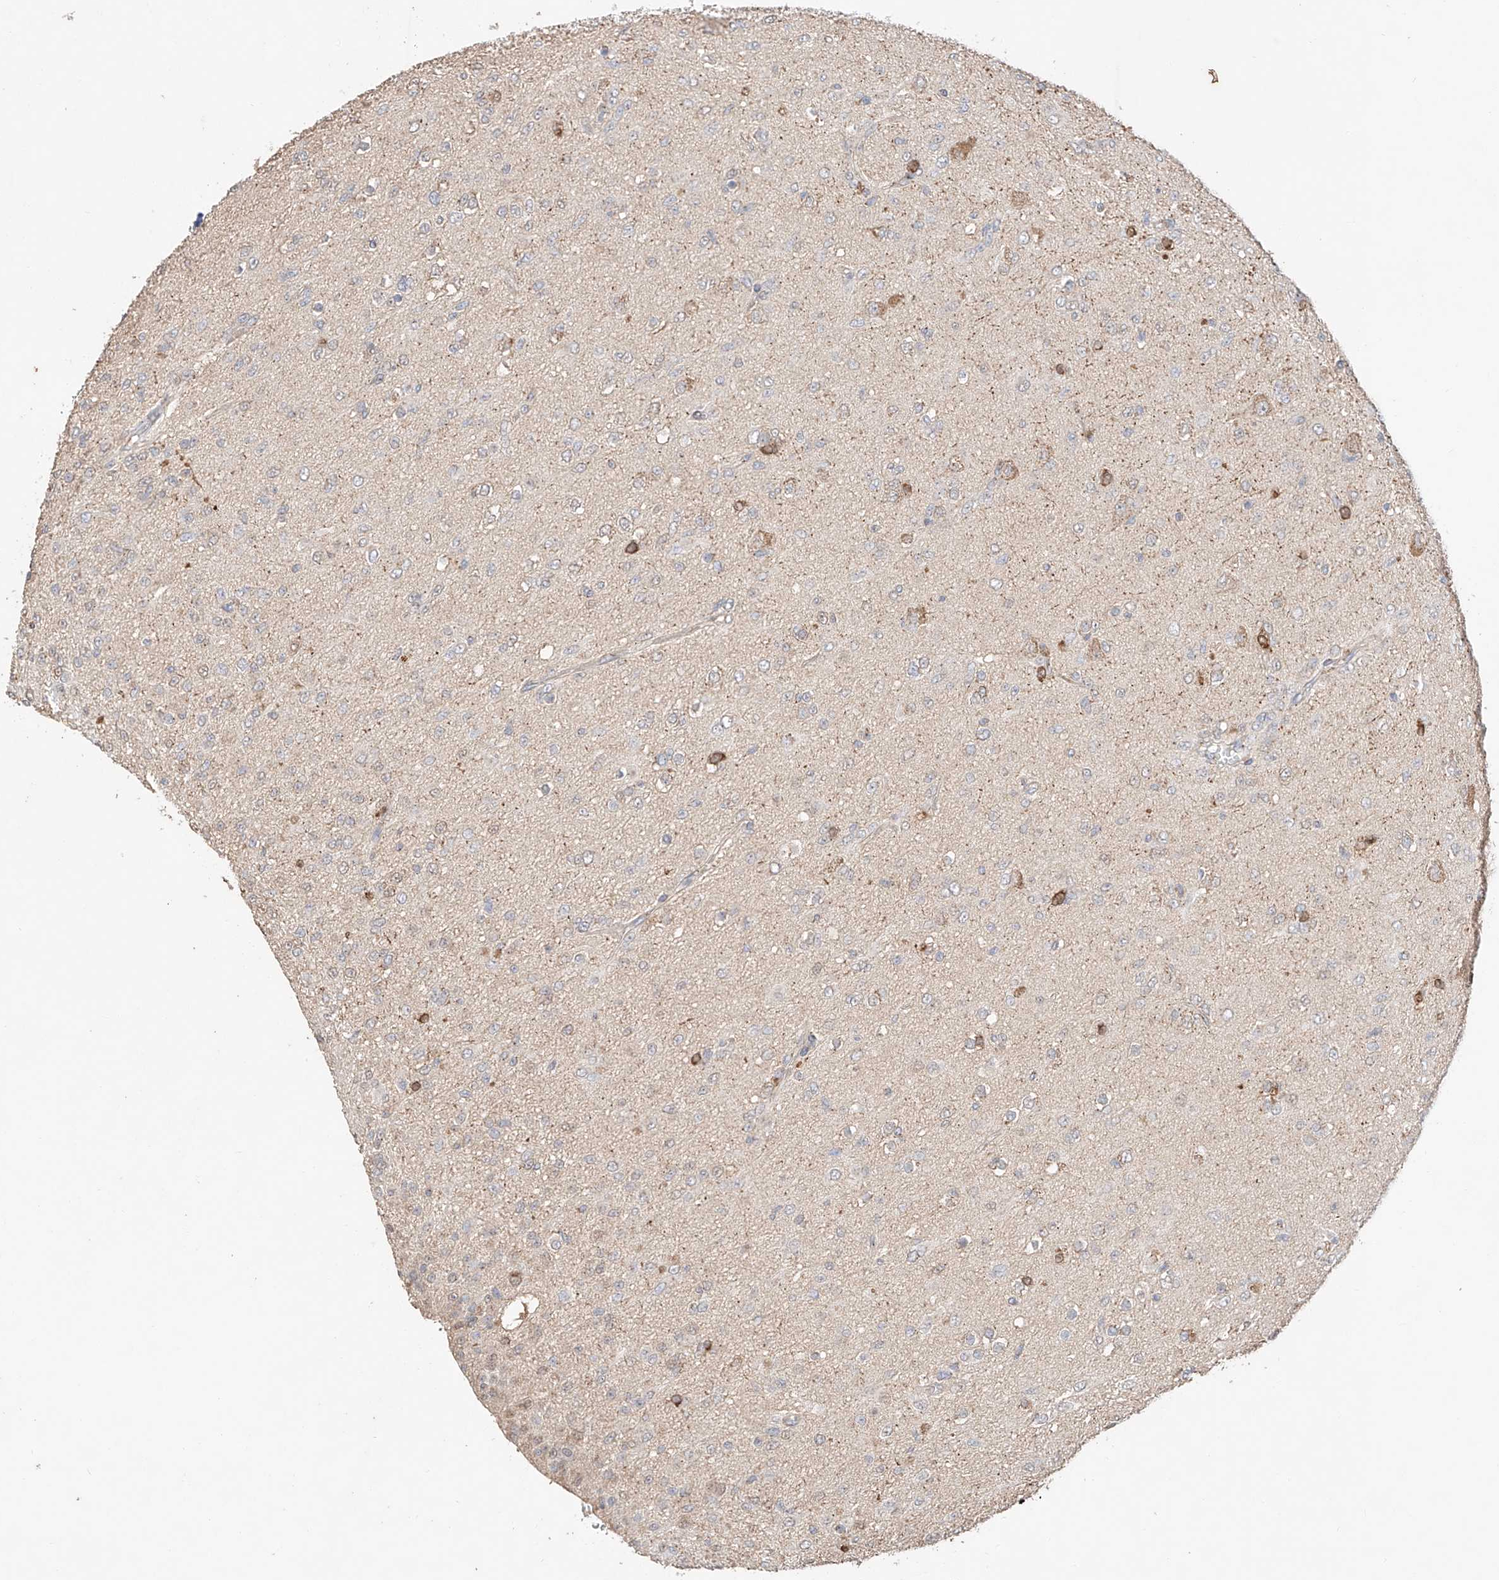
{"staining": {"intensity": "weak", "quantity": "<25%", "location": "cytoplasmic/membranous"}, "tissue": "glioma", "cell_type": "Tumor cells", "image_type": "cancer", "snomed": [{"axis": "morphology", "description": "Glioma, malignant, Low grade"}, {"axis": "topography", "description": "Brain"}], "caption": "High magnification brightfield microscopy of malignant glioma (low-grade) stained with DAB (brown) and counterstained with hematoxylin (blue): tumor cells show no significant expression.", "gene": "MOSPD1", "patient": {"sex": "male", "age": 65}}